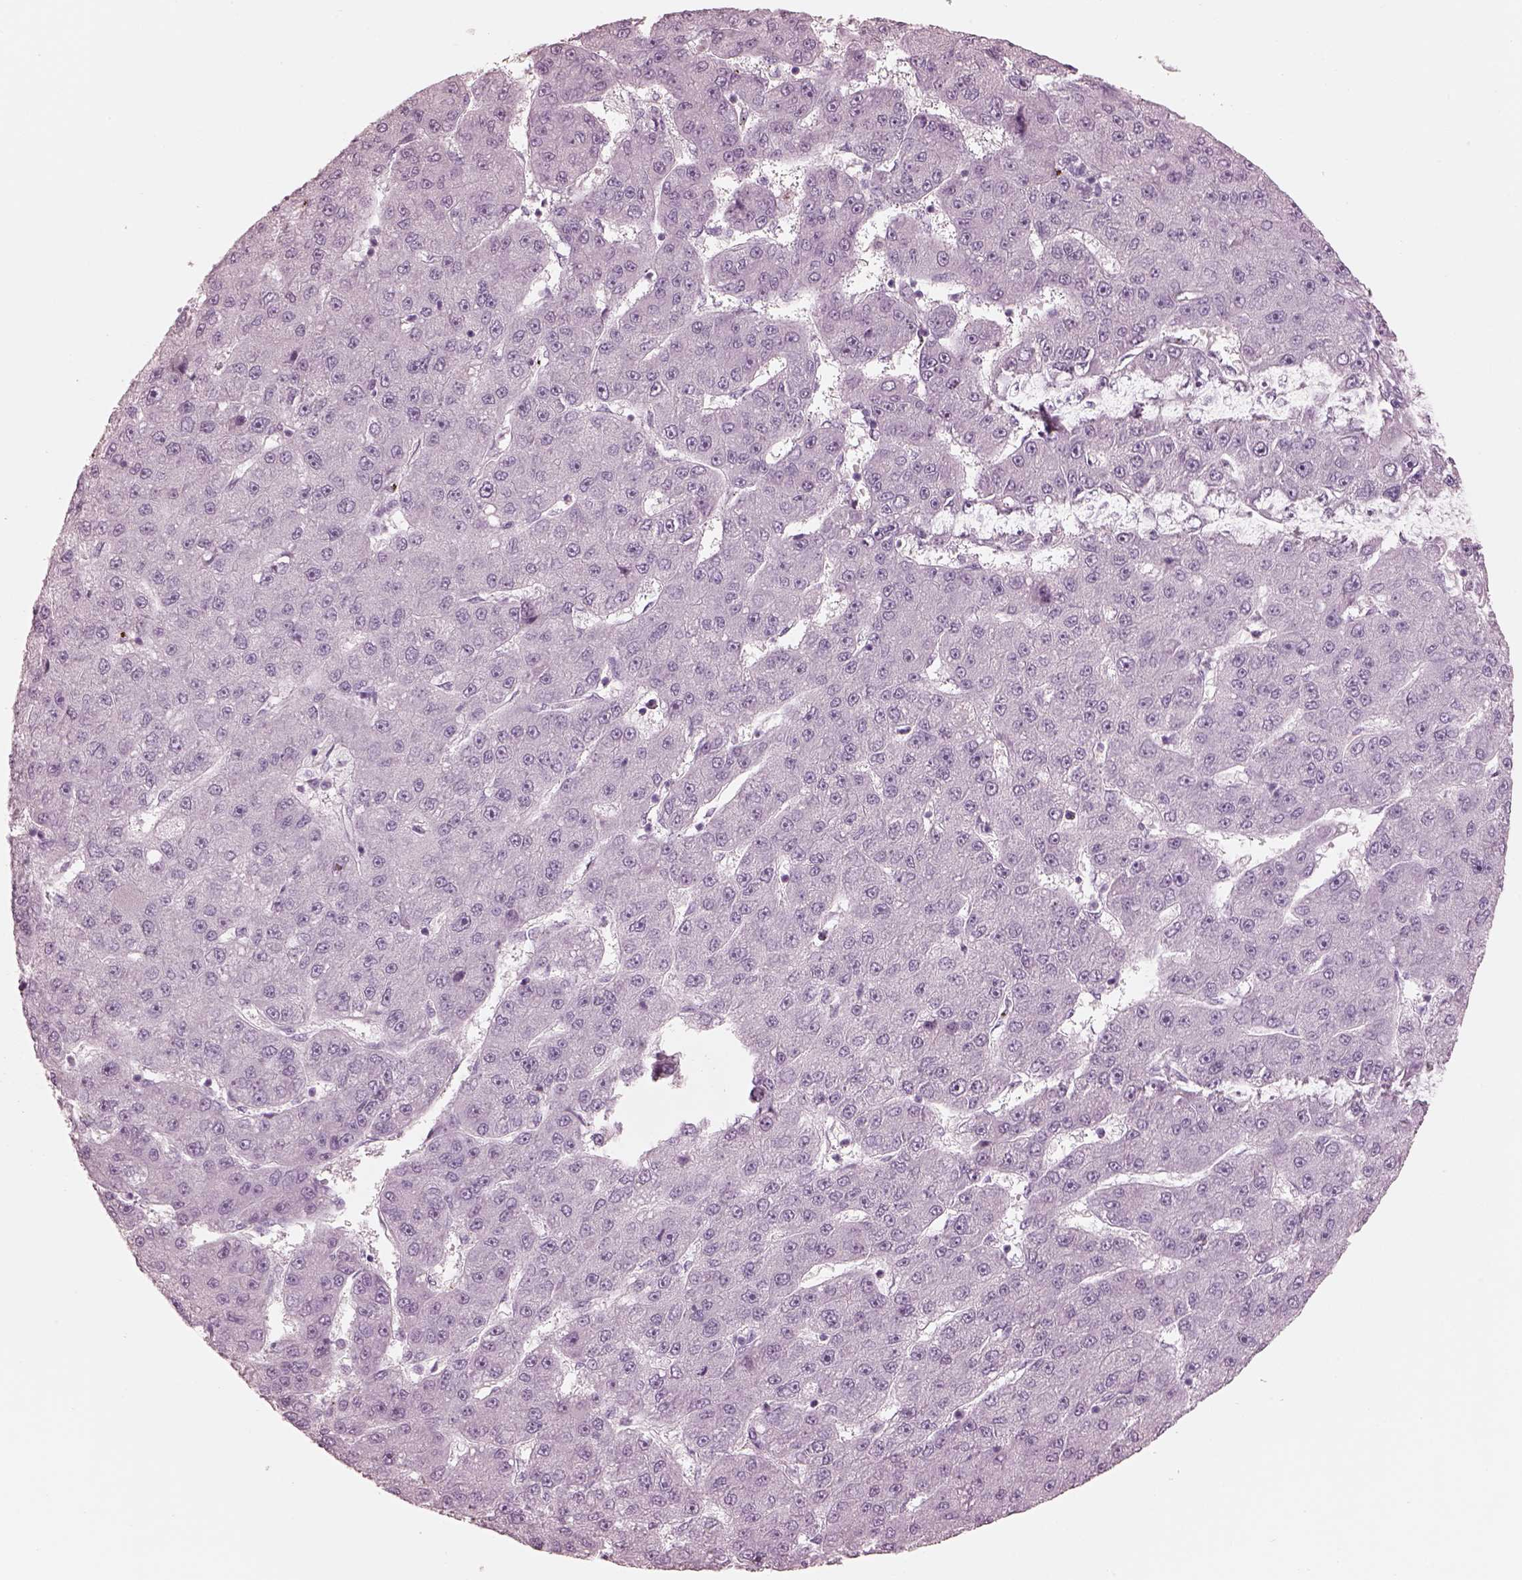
{"staining": {"intensity": "negative", "quantity": "none", "location": "none"}, "tissue": "liver cancer", "cell_type": "Tumor cells", "image_type": "cancer", "snomed": [{"axis": "morphology", "description": "Carcinoma, Hepatocellular, NOS"}, {"axis": "topography", "description": "Liver"}], "caption": "IHC histopathology image of neoplastic tissue: human liver cancer (hepatocellular carcinoma) stained with DAB reveals no significant protein expression in tumor cells.", "gene": "KRTAP24-1", "patient": {"sex": "male", "age": 67}}